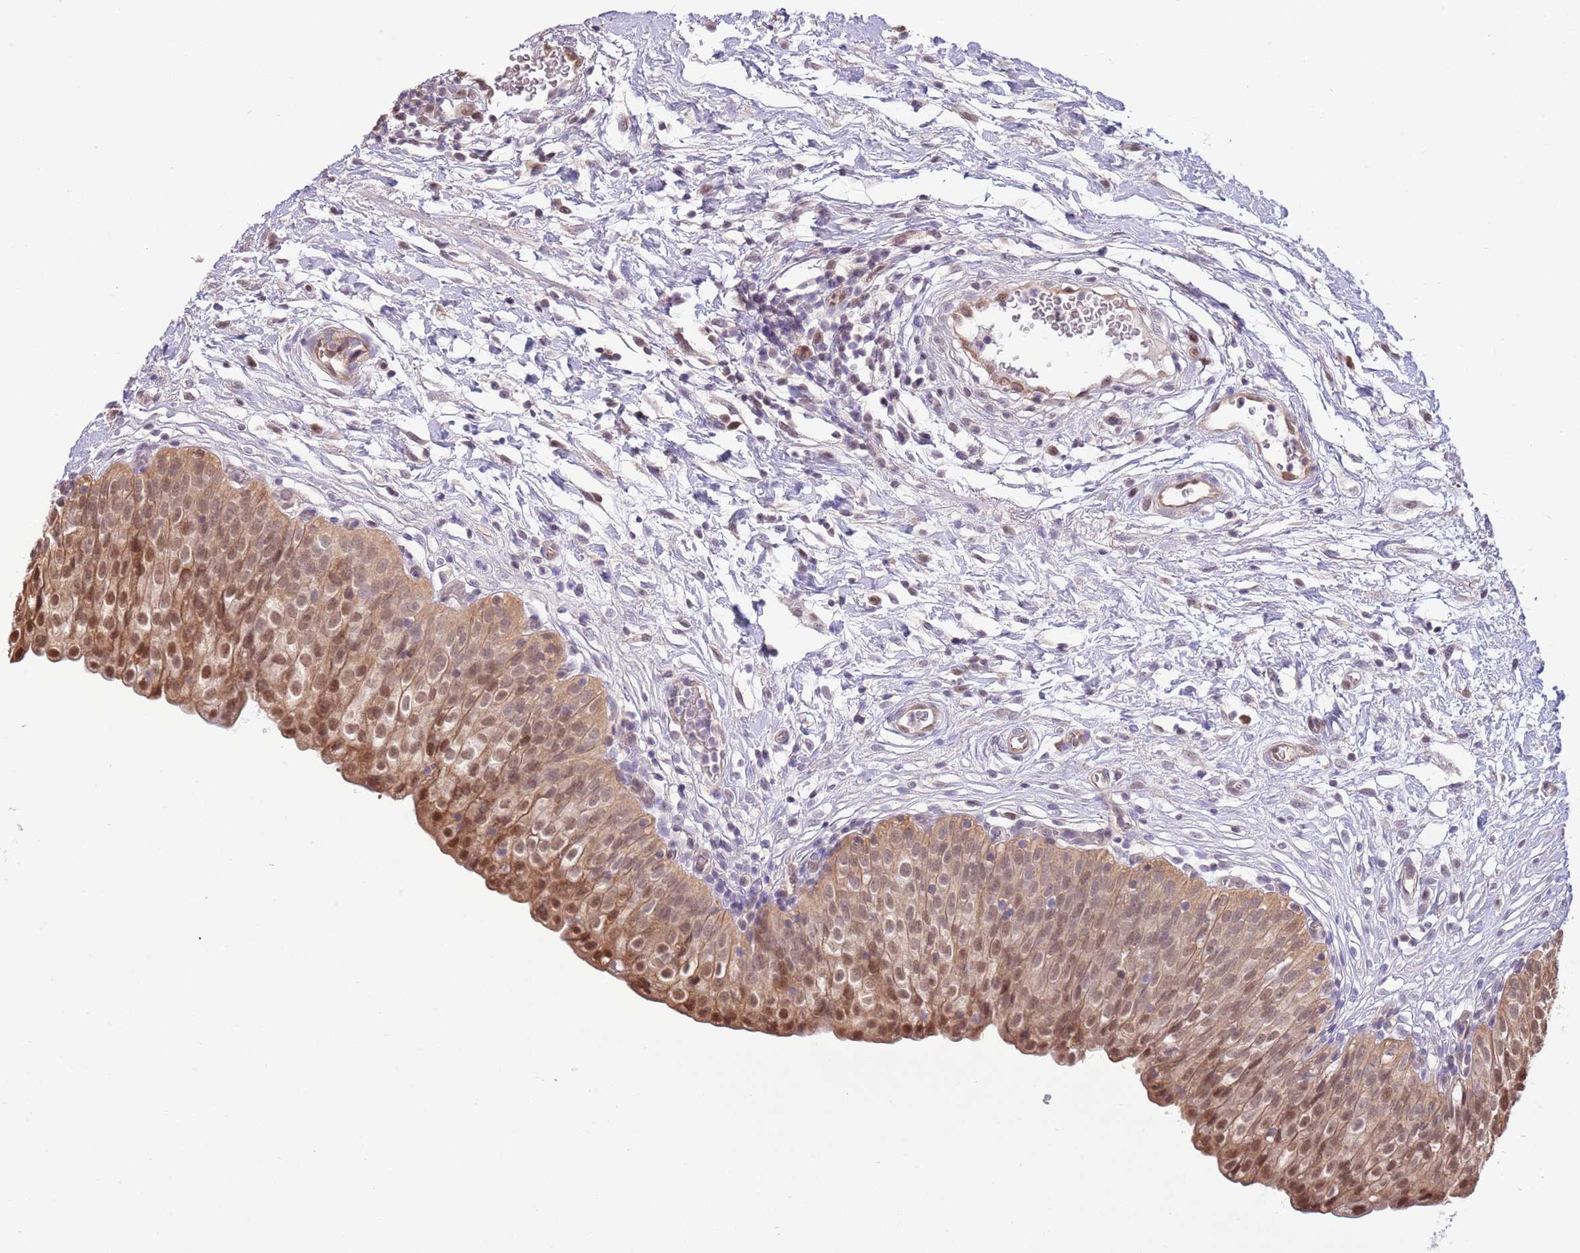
{"staining": {"intensity": "moderate", "quantity": ">75%", "location": "cytoplasmic/membranous,nuclear"}, "tissue": "urinary bladder", "cell_type": "Urothelial cells", "image_type": "normal", "snomed": [{"axis": "morphology", "description": "Normal tissue, NOS"}, {"axis": "topography", "description": "Urinary bladder"}], "caption": "DAB immunohistochemical staining of normal human urinary bladder demonstrates moderate cytoplasmic/membranous,nuclear protein staining in approximately >75% of urothelial cells. (IHC, brightfield microscopy, high magnification).", "gene": "NSFL1C", "patient": {"sex": "male", "age": 55}}